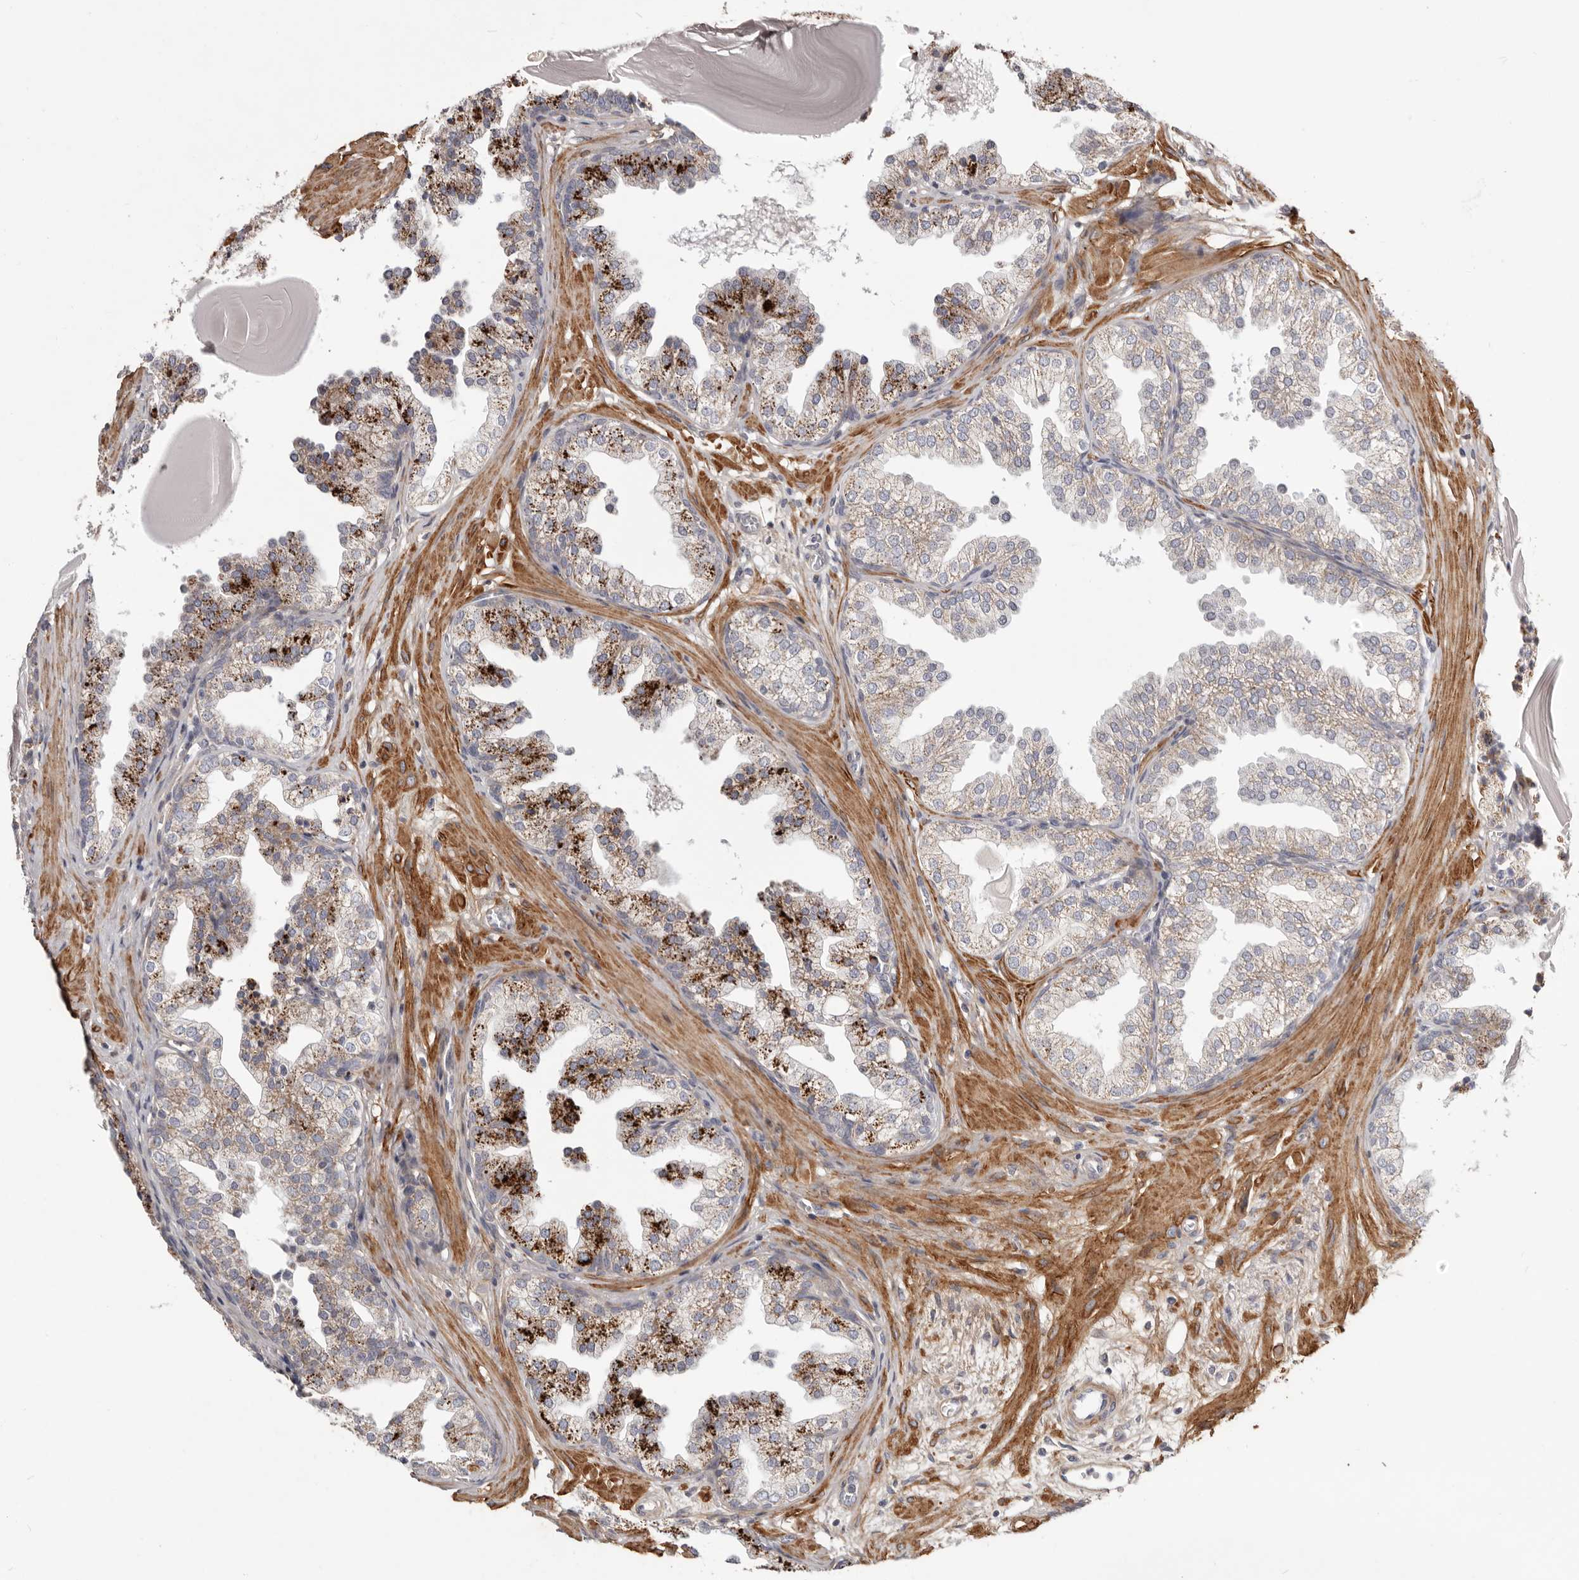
{"staining": {"intensity": "strong", "quantity": "<25%", "location": "cytoplasmic/membranous"}, "tissue": "prostate", "cell_type": "Glandular cells", "image_type": "normal", "snomed": [{"axis": "morphology", "description": "Normal tissue, NOS"}, {"axis": "topography", "description": "Prostate"}], "caption": "Benign prostate demonstrates strong cytoplasmic/membranous staining in approximately <25% of glandular cells, visualized by immunohistochemistry.", "gene": "MRPS10", "patient": {"sex": "male", "age": 48}}